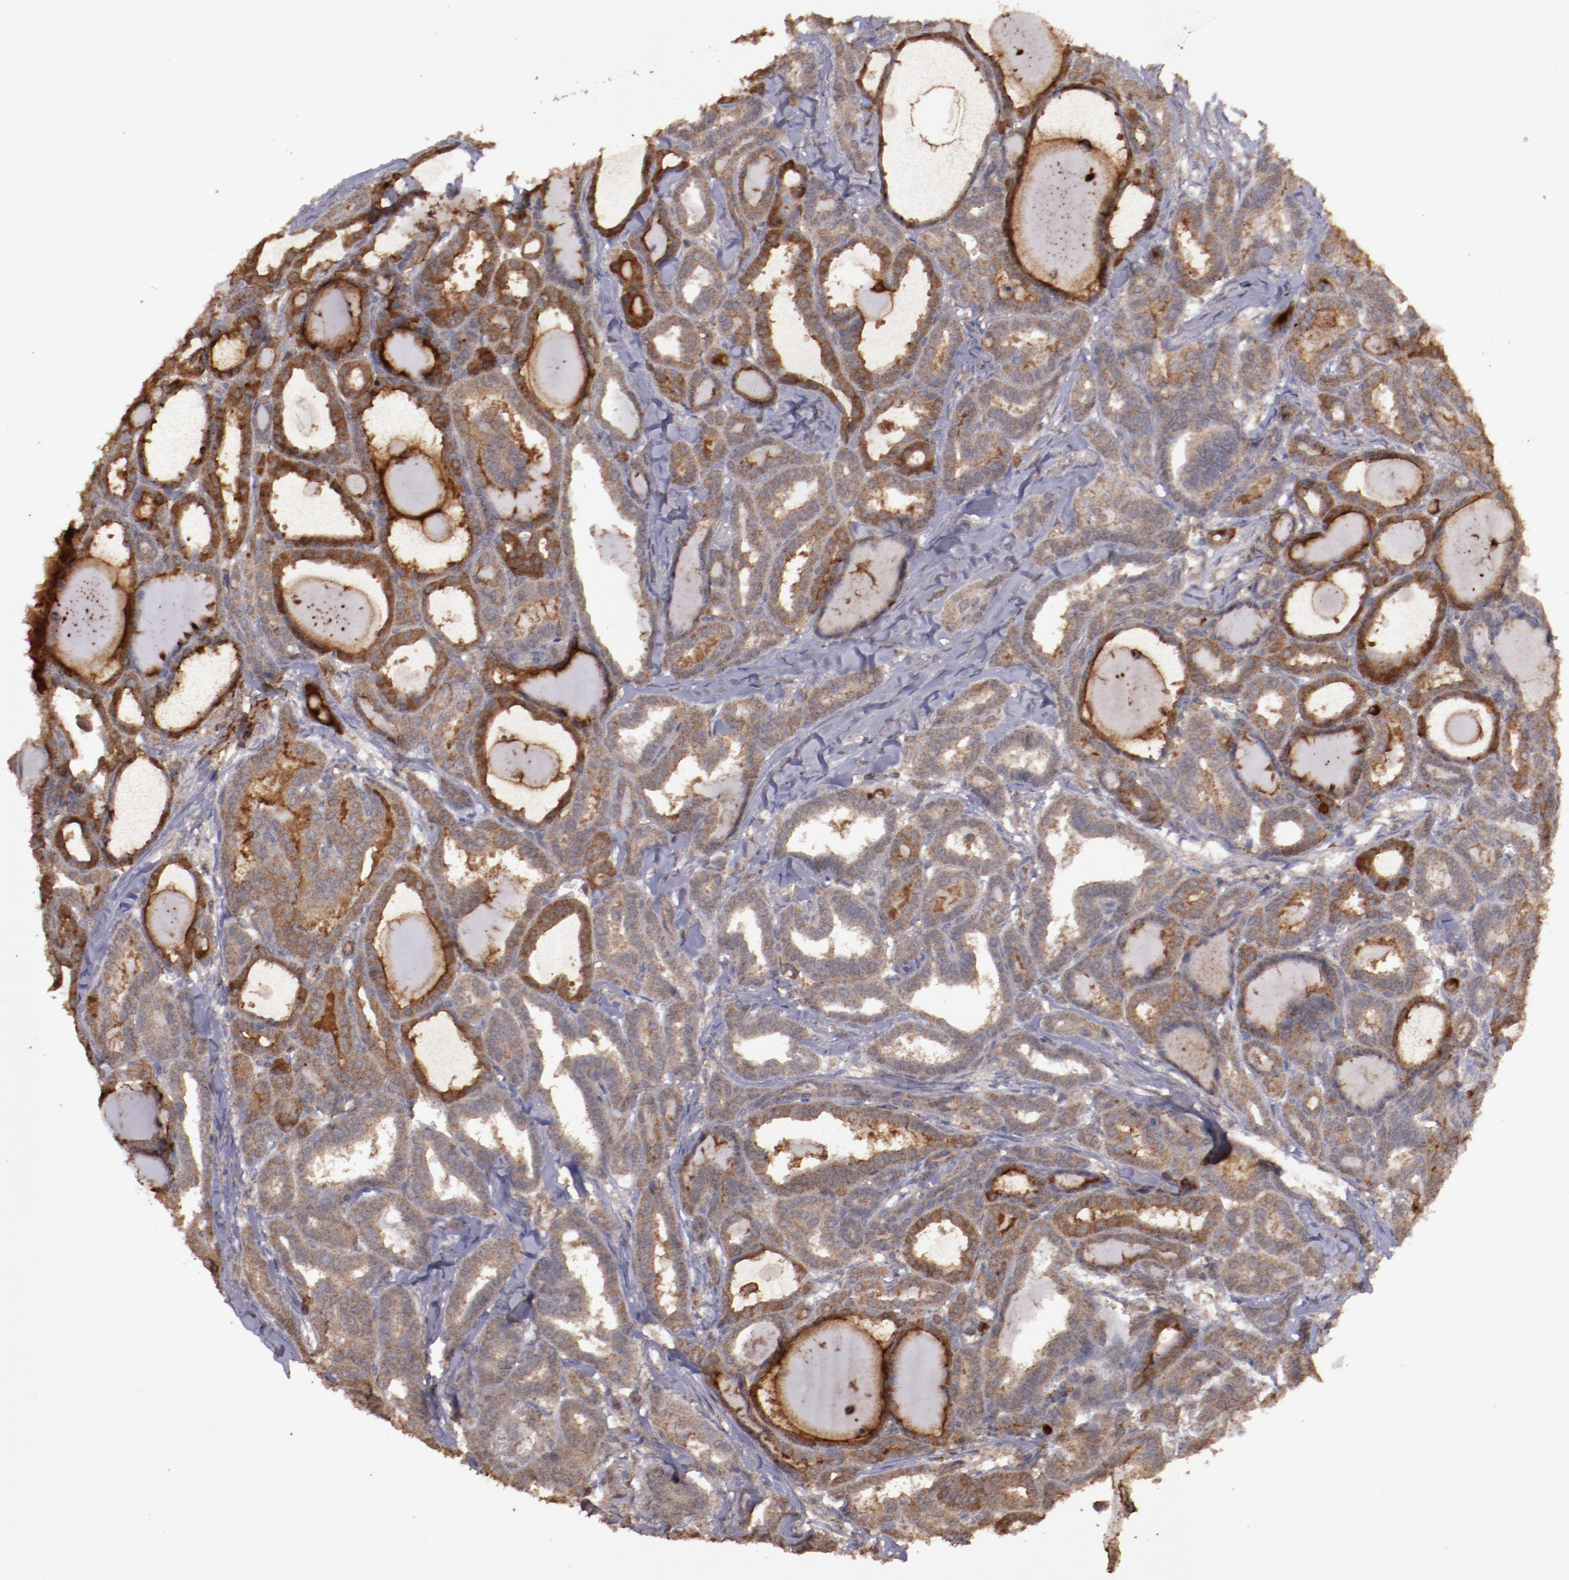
{"staining": {"intensity": "strong", "quantity": ">75%", "location": "cytoplasmic/membranous"}, "tissue": "thyroid cancer", "cell_type": "Tumor cells", "image_type": "cancer", "snomed": [{"axis": "morphology", "description": "Carcinoma, NOS"}, {"axis": "topography", "description": "Thyroid gland"}], "caption": "A brown stain shows strong cytoplasmic/membranous expression of a protein in thyroid cancer tumor cells. Nuclei are stained in blue.", "gene": "FAT1", "patient": {"sex": "female", "age": 91}}